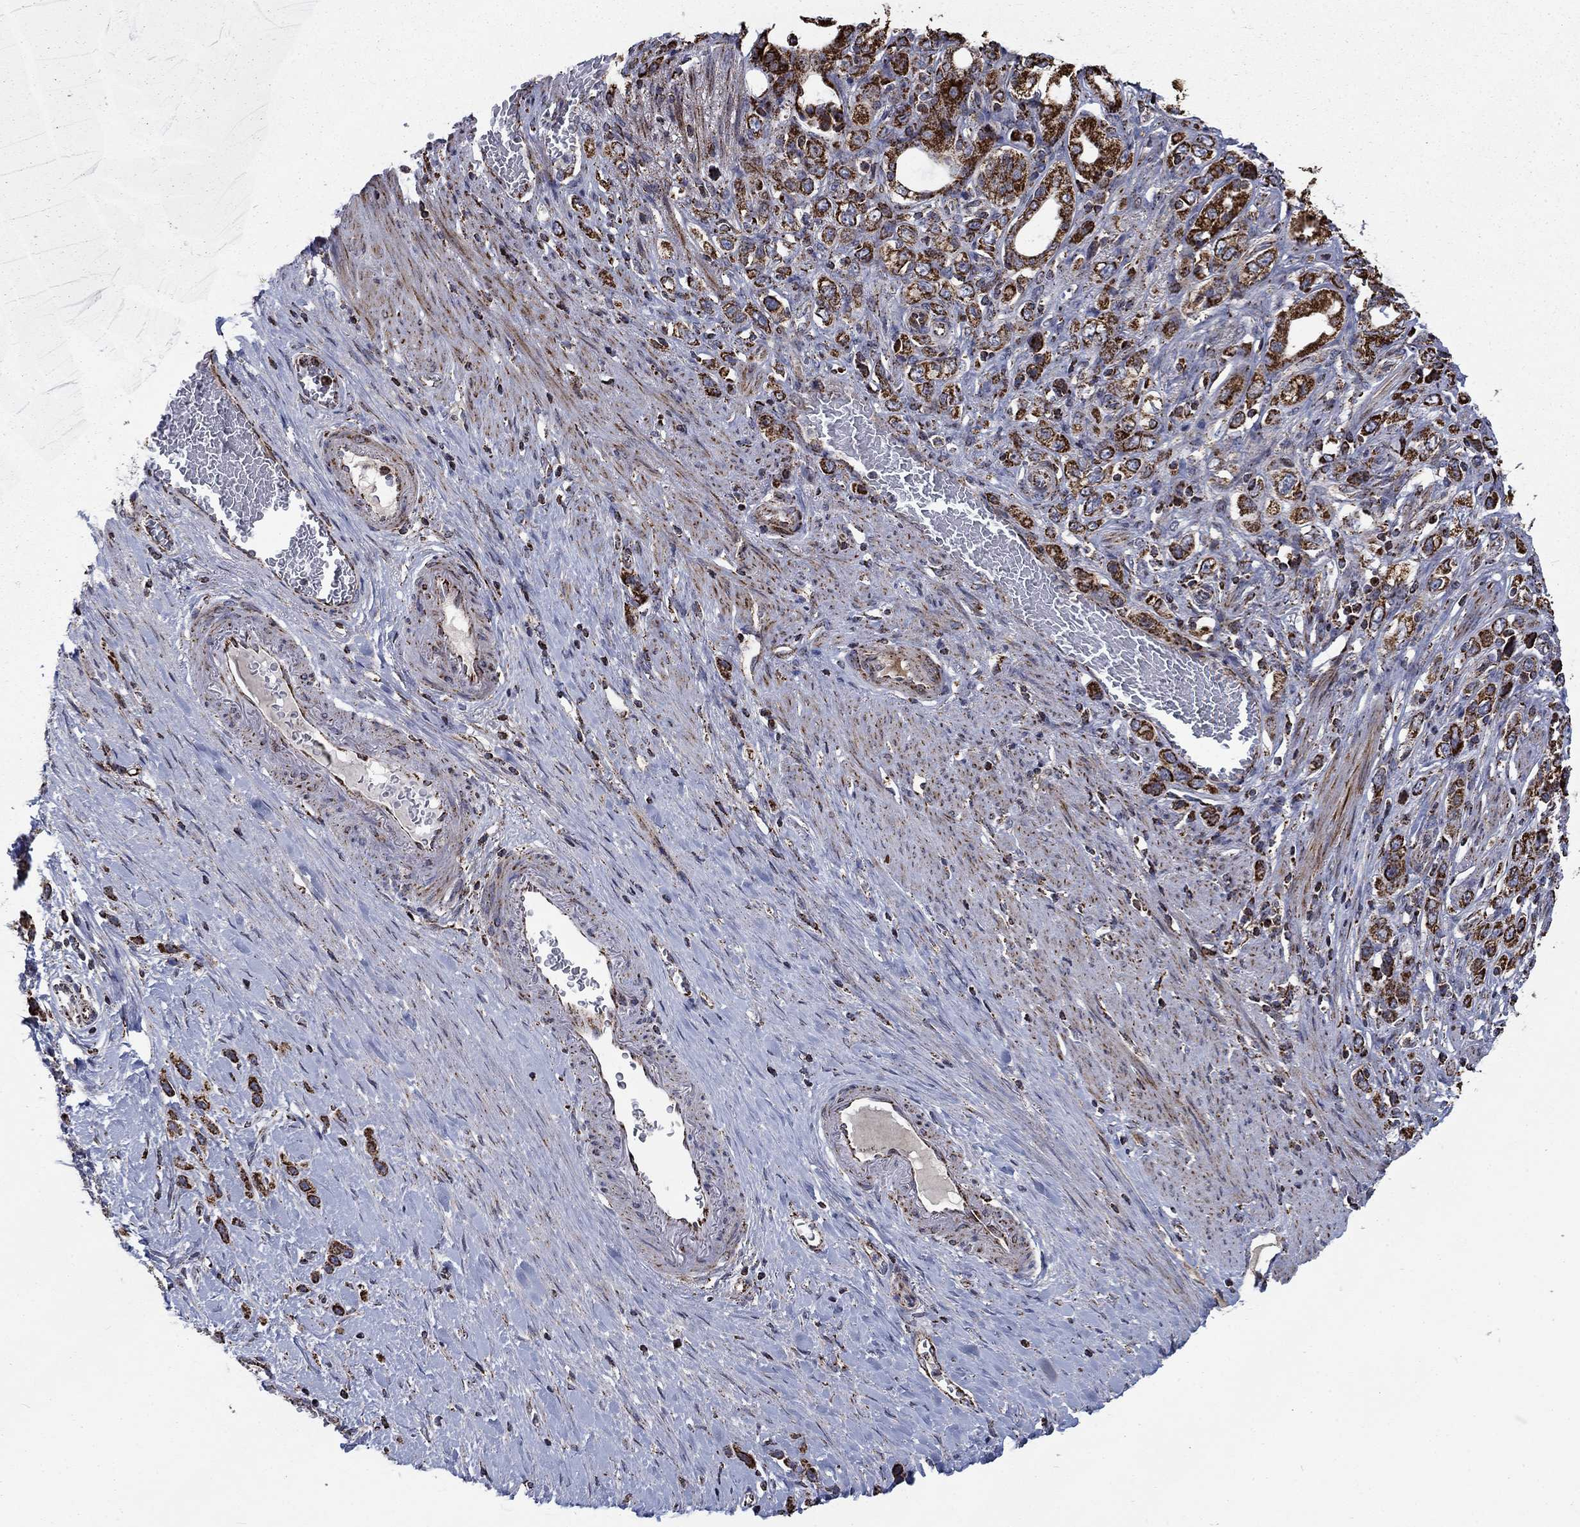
{"staining": {"intensity": "strong", "quantity": ">75%", "location": "cytoplasmic/membranous"}, "tissue": "stomach cancer", "cell_type": "Tumor cells", "image_type": "cancer", "snomed": [{"axis": "morphology", "description": "Normal tissue, NOS"}, {"axis": "morphology", "description": "Adenocarcinoma, NOS"}, {"axis": "morphology", "description": "Adenocarcinoma, High grade"}, {"axis": "topography", "description": "Stomach, upper"}, {"axis": "topography", "description": "Stomach"}], "caption": "An image showing strong cytoplasmic/membranous positivity in about >75% of tumor cells in stomach cancer (adenocarcinoma), as visualized by brown immunohistochemical staining.", "gene": "MOAP1", "patient": {"sex": "female", "age": 65}}